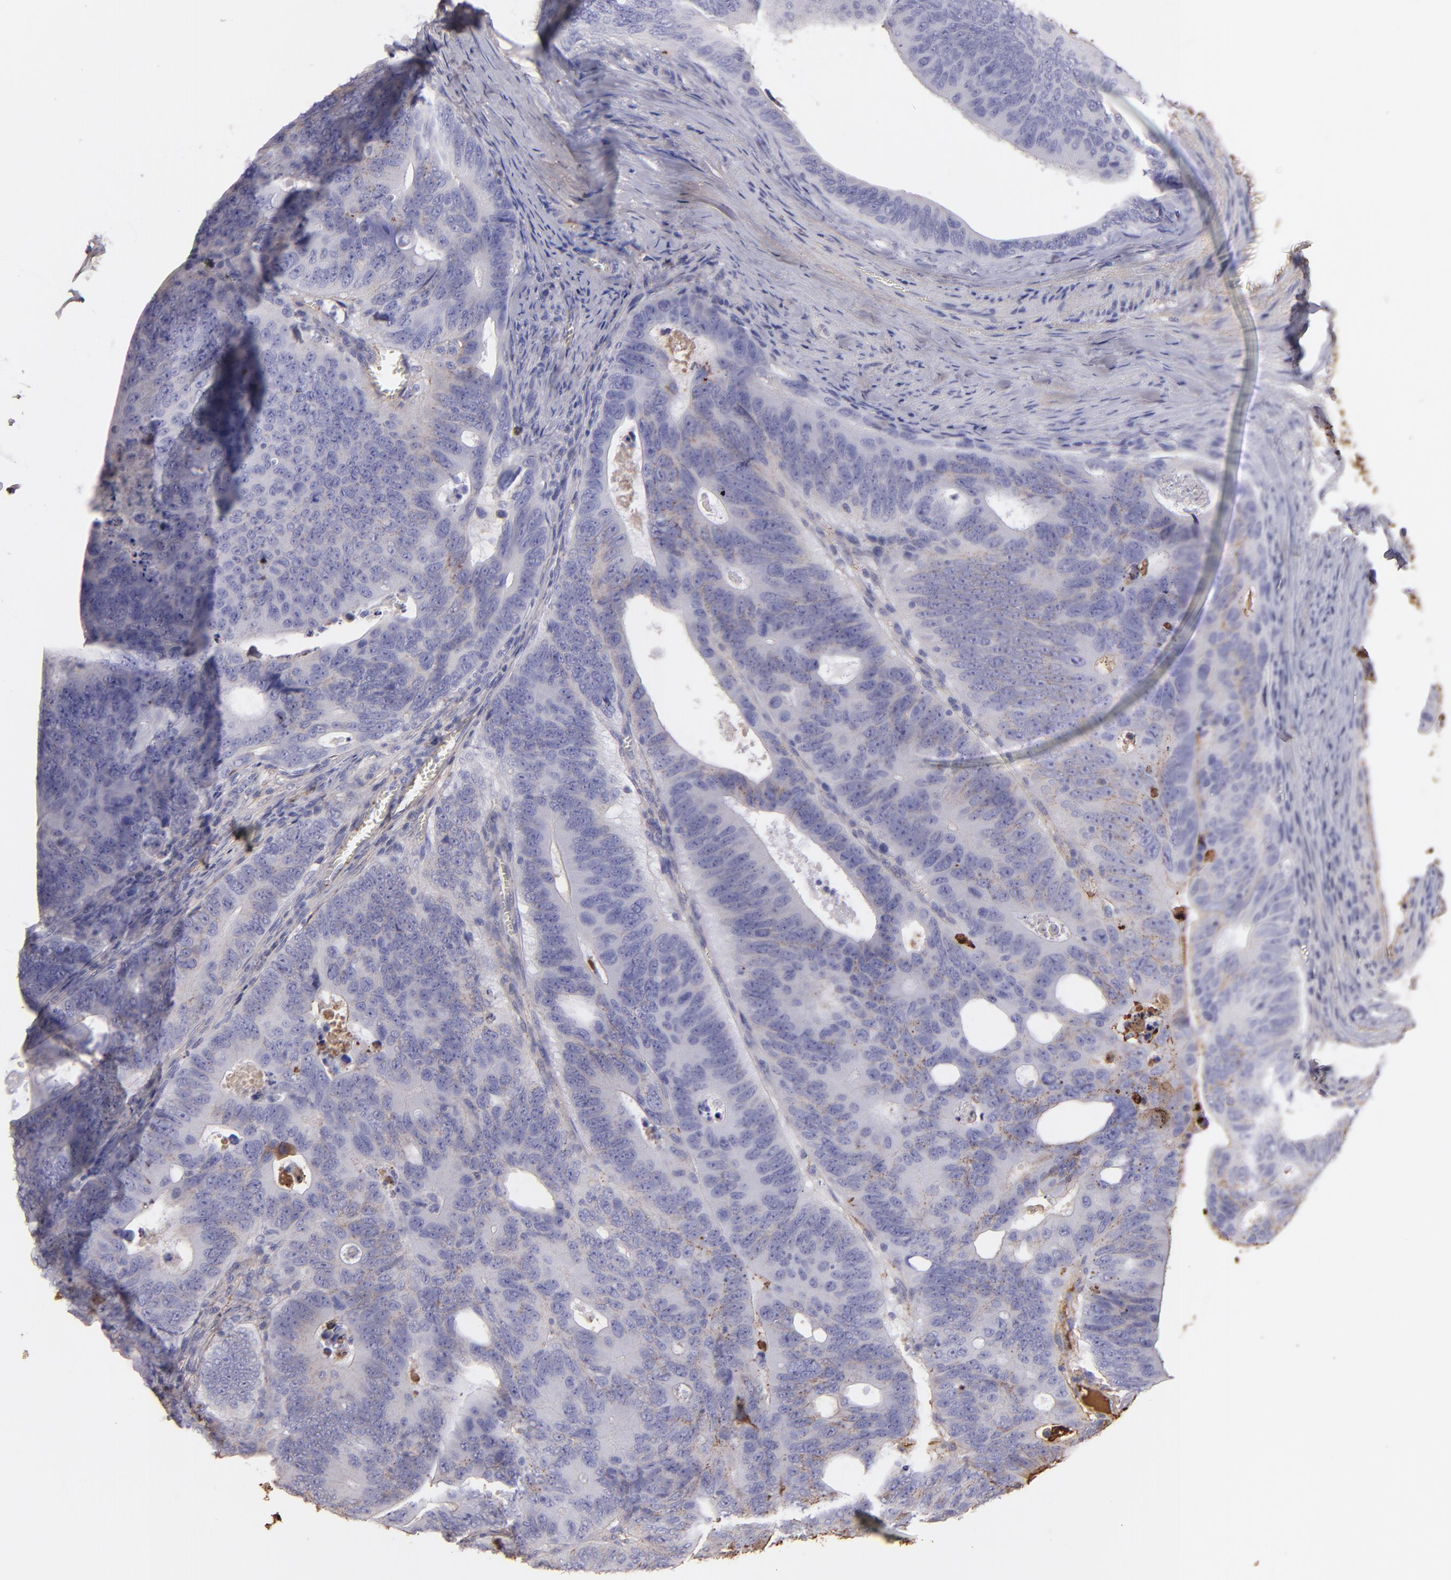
{"staining": {"intensity": "weak", "quantity": "<25%", "location": "cytoplasmic/membranous"}, "tissue": "colorectal cancer", "cell_type": "Tumor cells", "image_type": "cancer", "snomed": [{"axis": "morphology", "description": "Adenocarcinoma, NOS"}, {"axis": "topography", "description": "Colon"}], "caption": "Immunohistochemistry photomicrograph of adenocarcinoma (colorectal) stained for a protein (brown), which reveals no expression in tumor cells. Nuclei are stained in blue.", "gene": "FGB", "patient": {"sex": "female", "age": 55}}